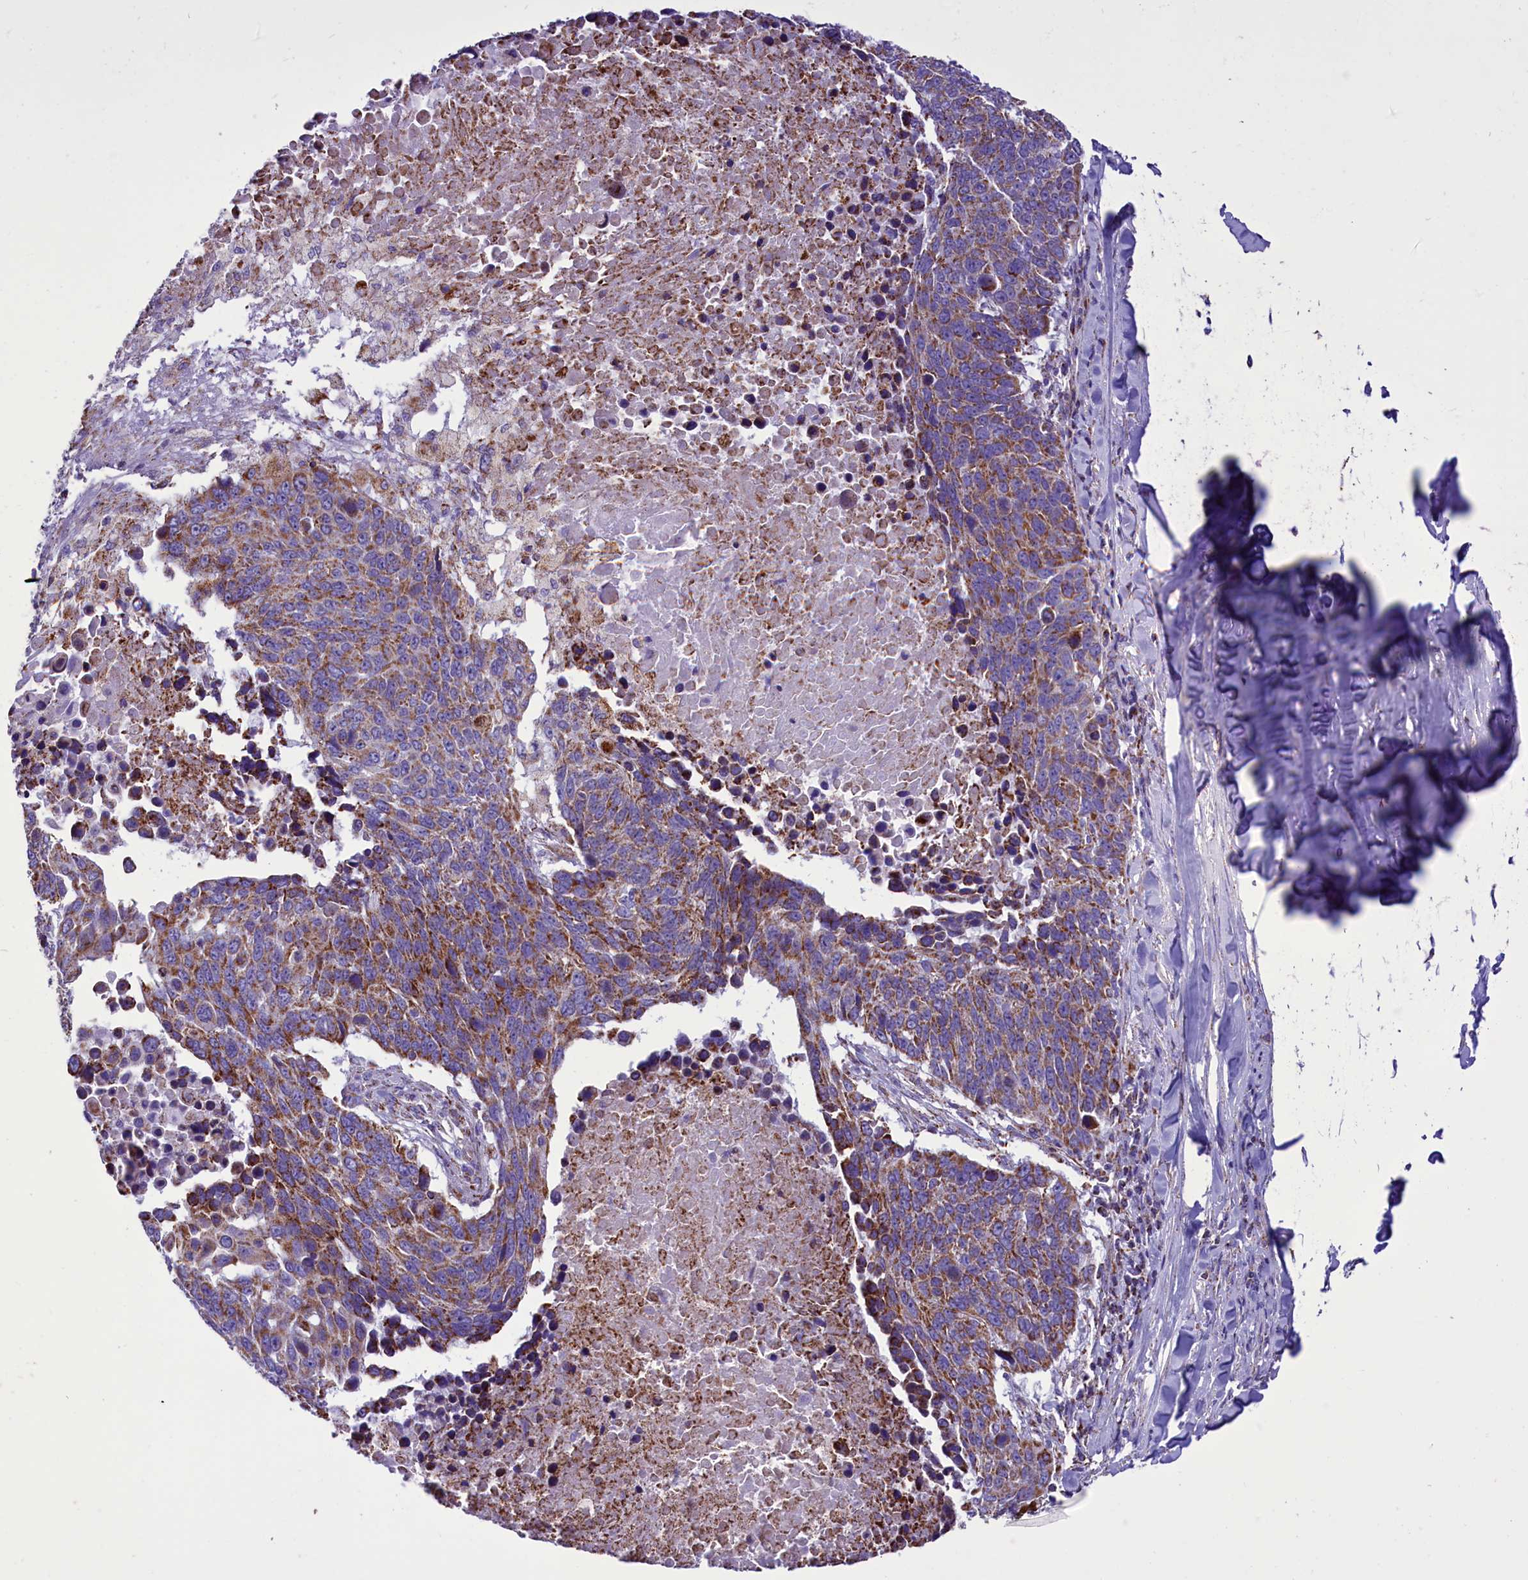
{"staining": {"intensity": "moderate", "quantity": ">75%", "location": "cytoplasmic/membranous"}, "tissue": "lung cancer", "cell_type": "Tumor cells", "image_type": "cancer", "snomed": [{"axis": "morphology", "description": "Normal tissue, NOS"}, {"axis": "morphology", "description": "Squamous cell carcinoma, NOS"}, {"axis": "topography", "description": "Lymph node"}, {"axis": "topography", "description": "Lung"}], "caption": "A medium amount of moderate cytoplasmic/membranous staining is present in about >75% of tumor cells in squamous cell carcinoma (lung) tissue.", "gene": "ICA1L", "patient": {"sex": "male", "age": 66}}